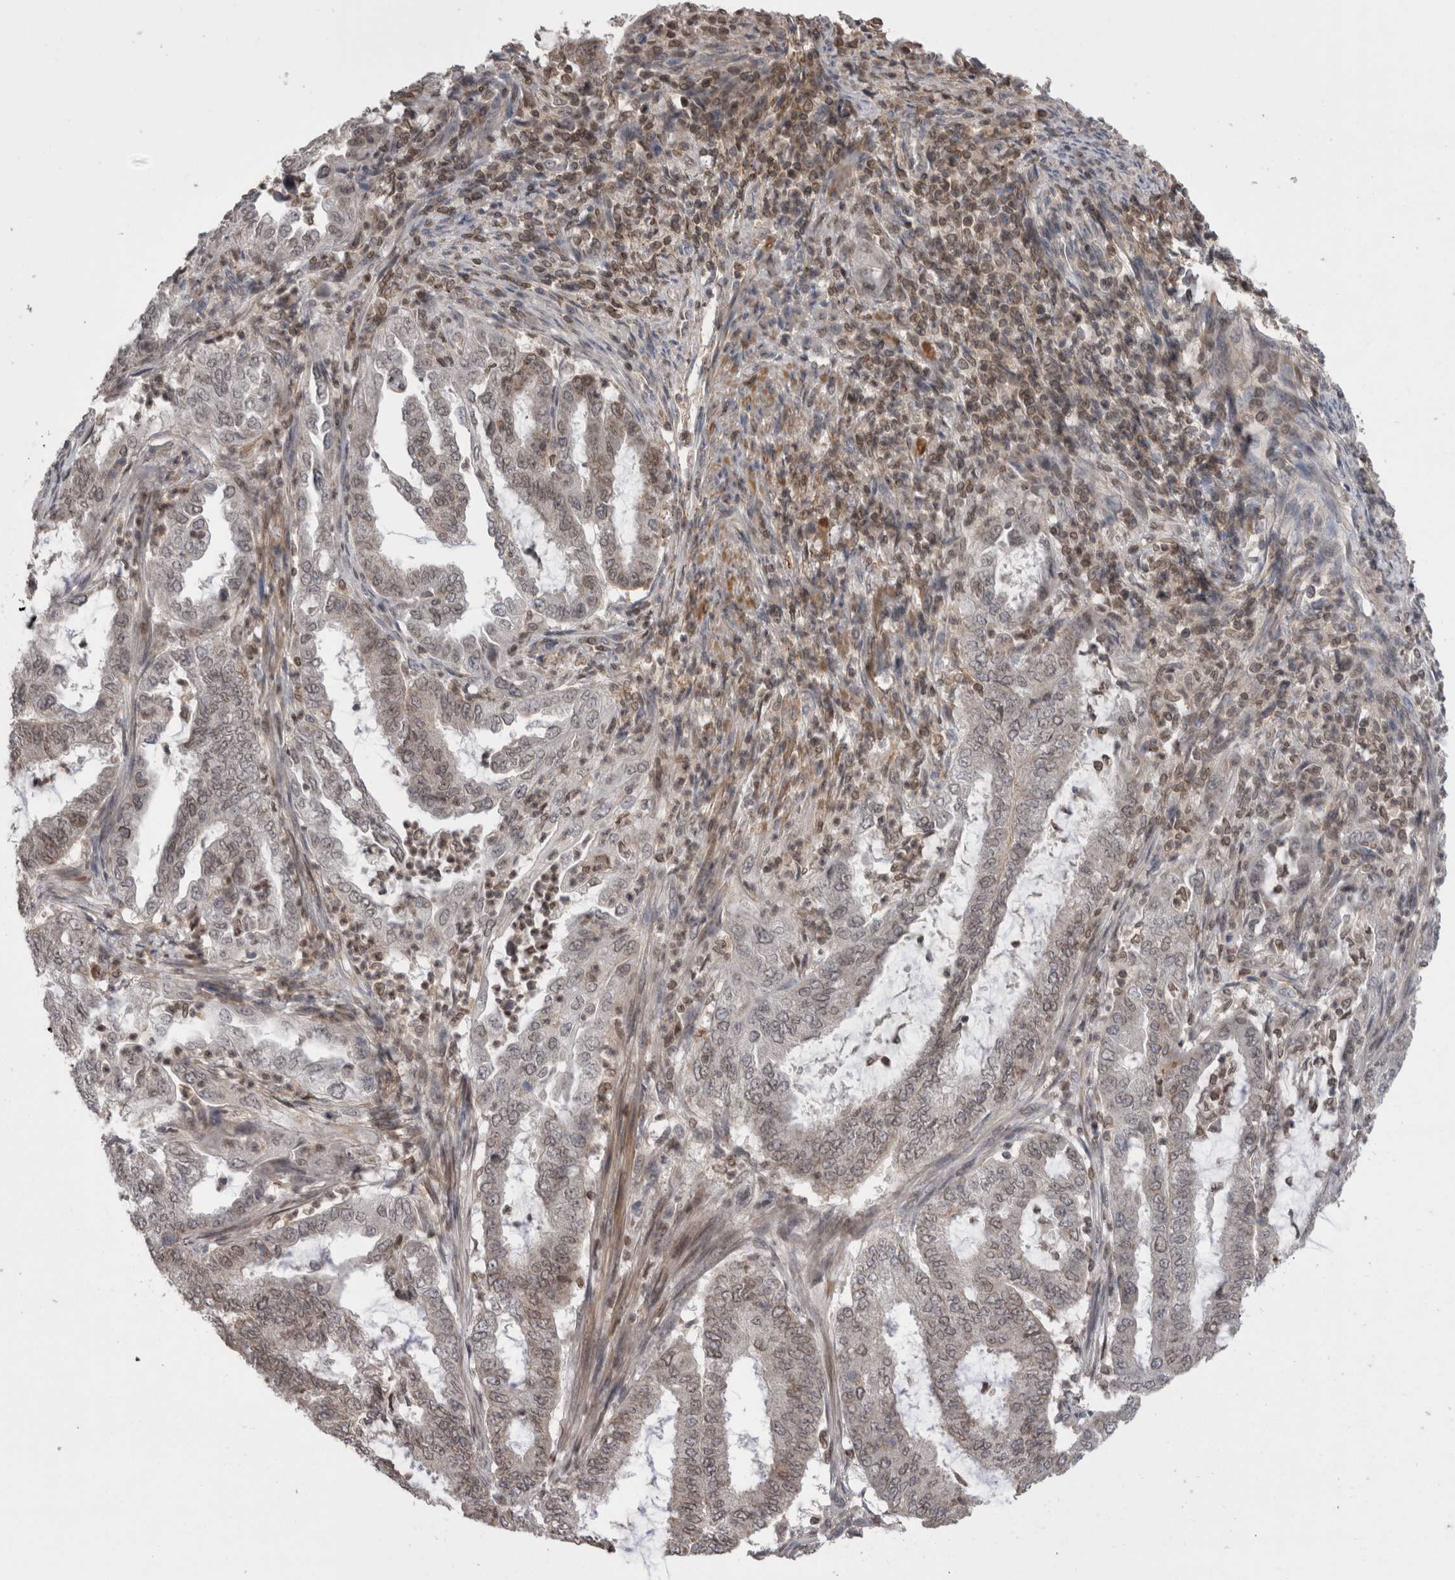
{"staining": {"intensity": "weak", "quantity": "<25%", "location": "nuclear"}, "tissue": "endometrial cancer", "cell_type": "Tumor cells", "image_type": "cancer", "snomed": [{"axis": "morphology", "description": "Adenocarcinoma, NOS"}, {"axis": "topography", "description": "Endometrium"}], "caption": "DAB immunohistochemical staining of human endometrial cancer reveals no significant positivity in tumor cells. Brightfield microscopy of IHC stained with DAB (brown) and hematoxylin (blue), captured at high magnification.", "gene": "DARS2", "patient": {"sex": "female", "age": 51}}